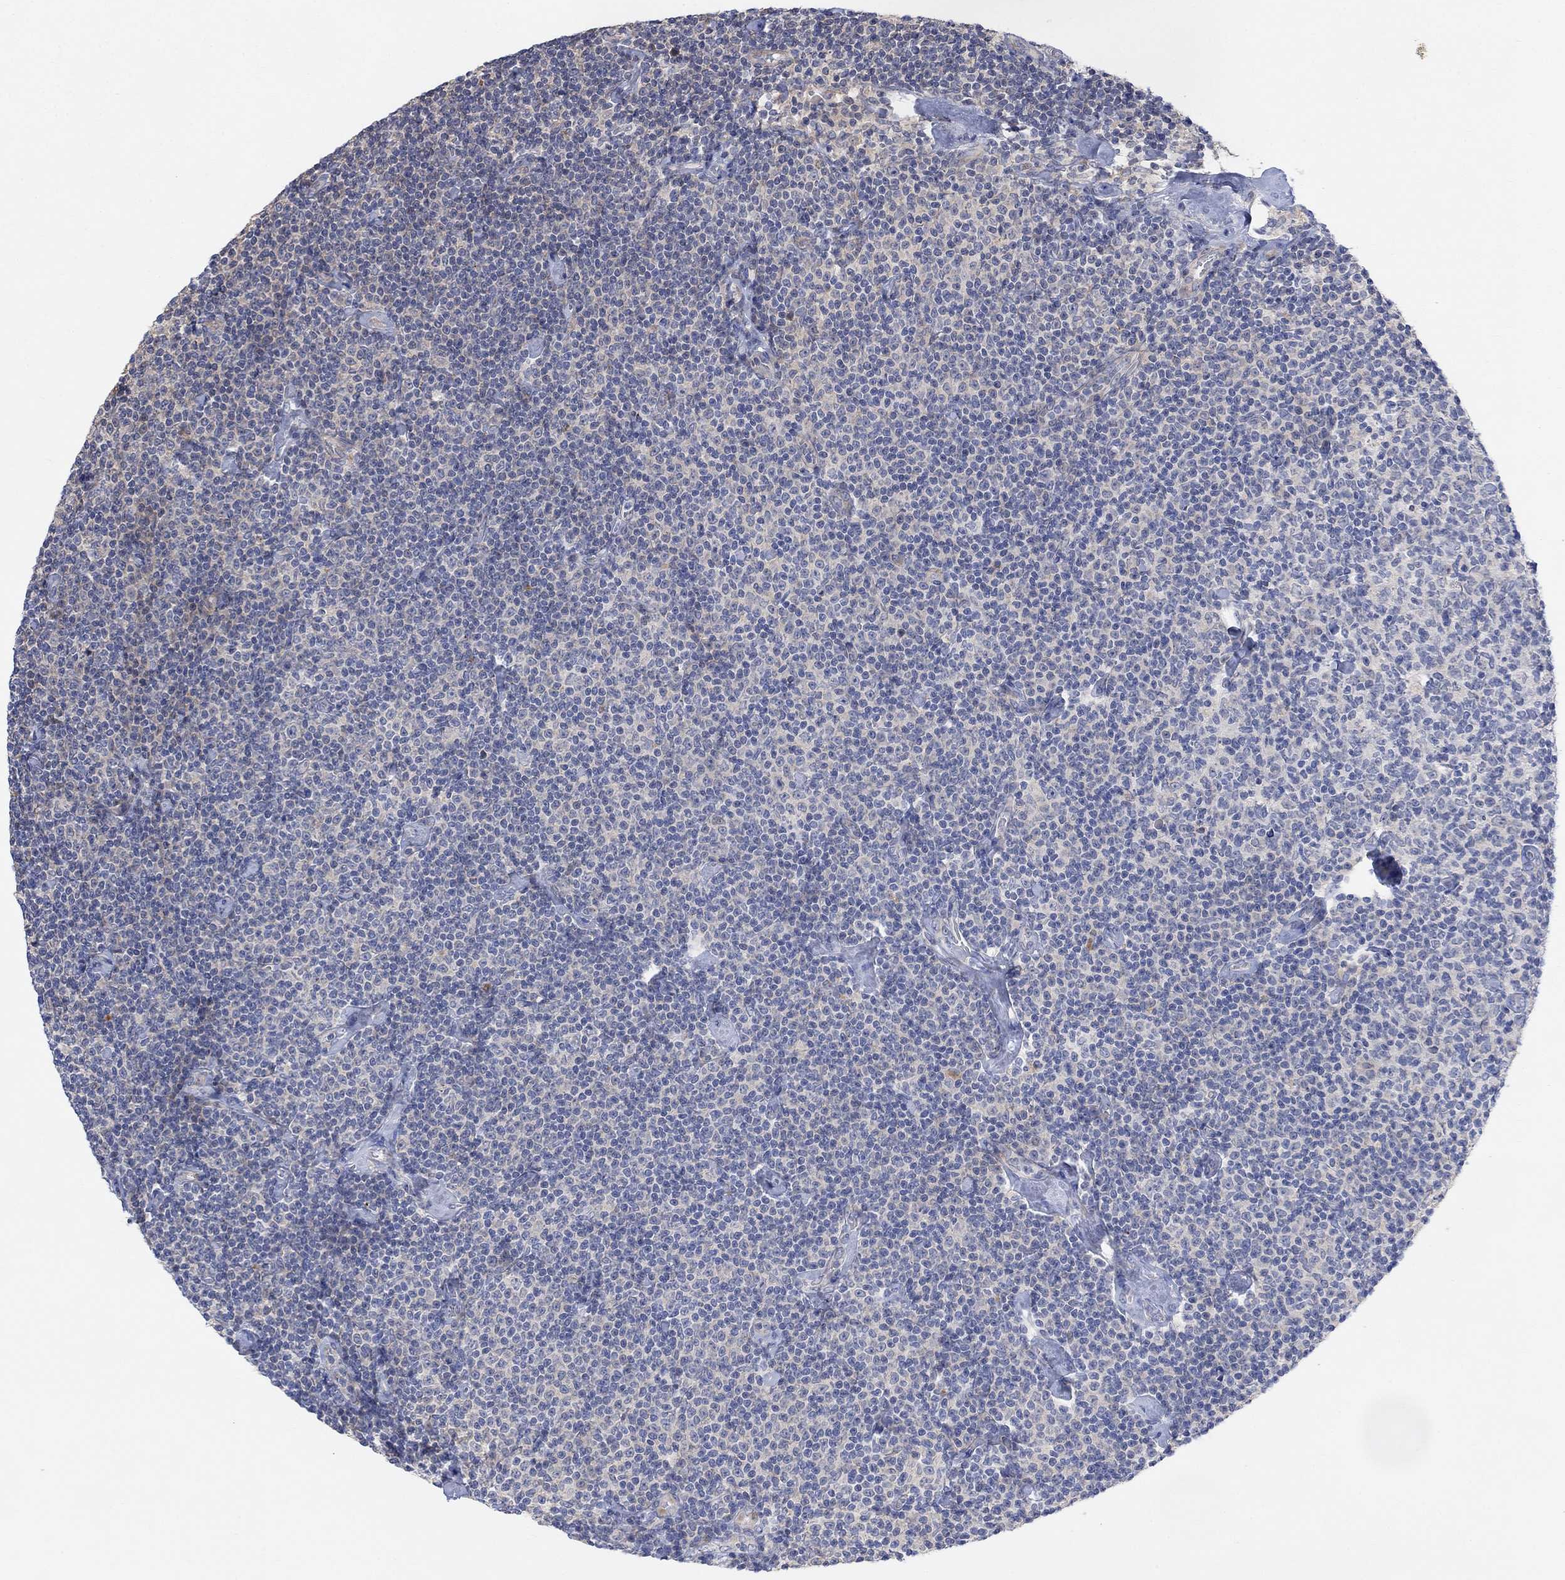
{"staining": {"intensity": "negative", "quantity": "none", "location": "none"}, "tissue": "lymphoma", "cell_type": "Tumor cells", "image_type": "cancer", "snomed": [{"axis": "morphology", "description": "Malignant lymphoma, non-Hodgkin's type, Low grade"}, {"axis": "topography", "description": "Lymph node"}], "caption": "Protein analysis of lymphoma reveals no significant positivity in tumor cells. (Stains: DAB (3,3'-diaminobenzidine) IHC with hematoxylin counter stain, Microscopy: brightfield microscopy at high magnification).", "gene": "CNTF", "patient": {"sex": "male", "age": 81}}